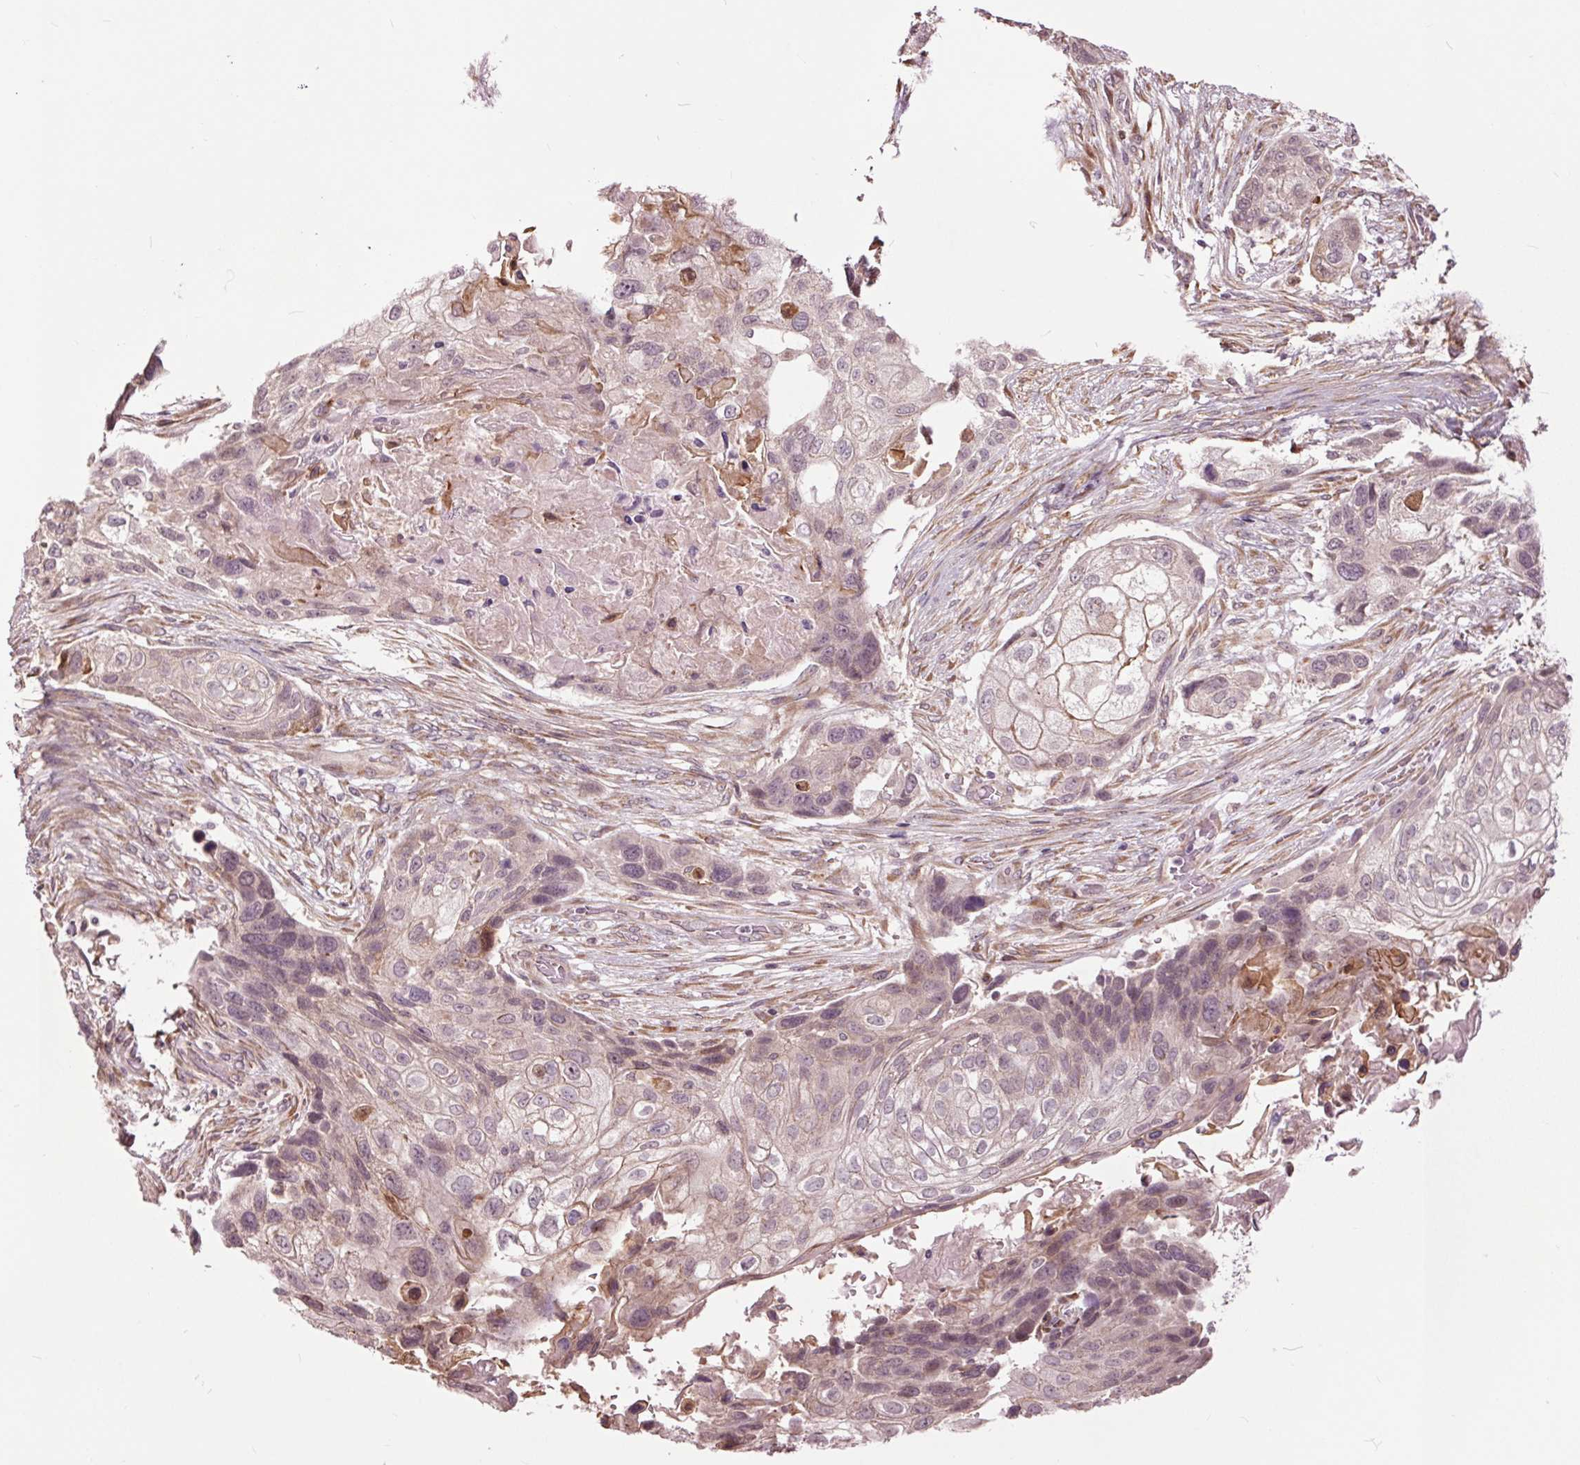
{"staining": {"intensity": "moderate", "quantity": "<25%", "location": "cytoplasmic/membranous"}, "tissue": "lung cancer", "cell_type": "Tumor cells", "image_type": "cancer", "snomed": [{"axis": "morphology", "description": "Squamous cell carcinoma, NOS"}, {"axis": "topography", "description": "Lung"}], "caption": "This is an image of IHC staining of lung cancer, which shows moderate positivity in the cytoplasmic/membranous of tumor cells.", "gene": "HAUS5", "patient": {"sex": "male", "age": 69}}